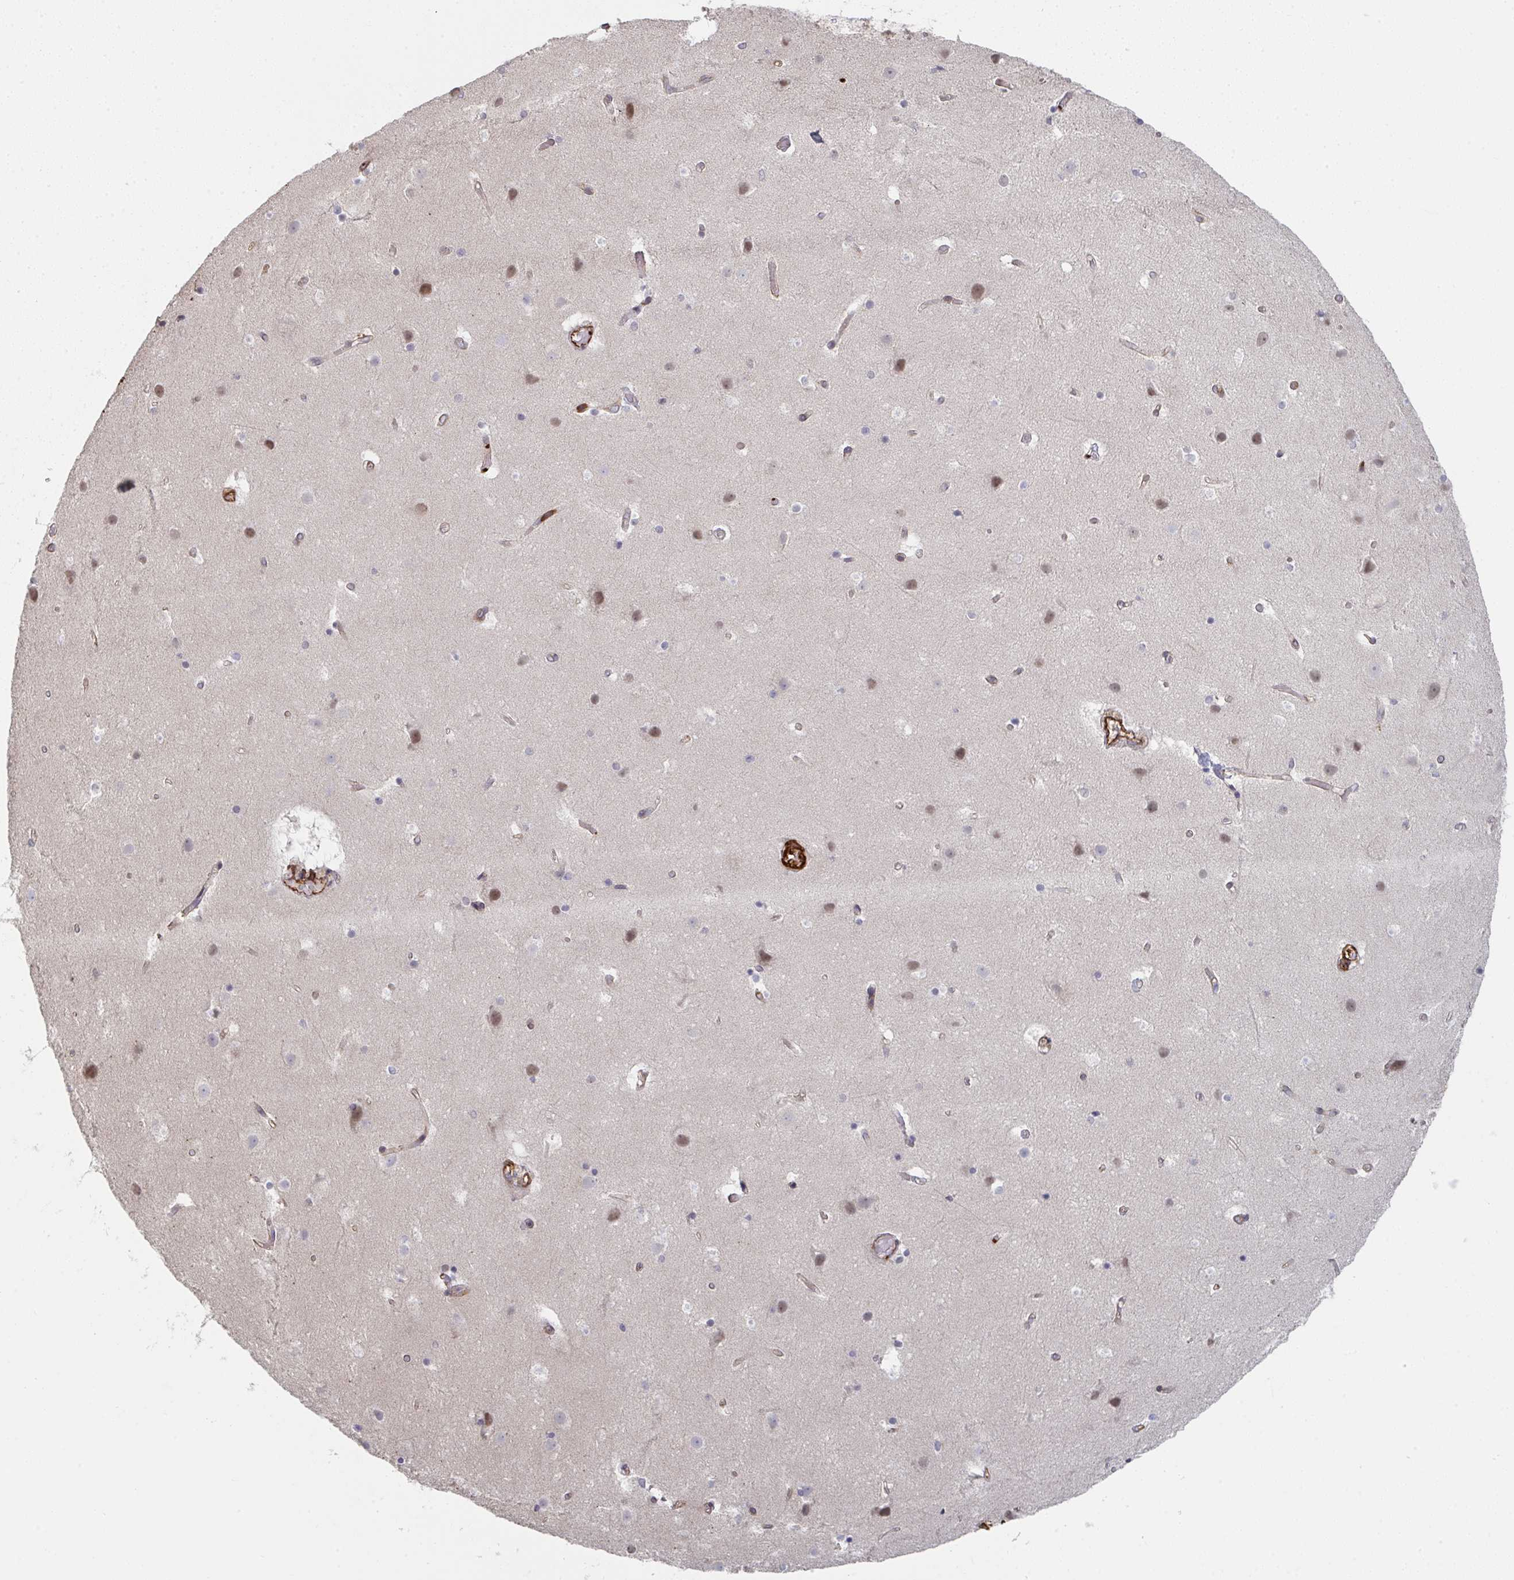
{"staining": {"intensity": "moderate", "quantity": "<25%", "location": "nuclear"}, "tissue": "cerebral cortex", "cell_type": "Endothelial cells", "image_type": "normal", "snomed": [{"axis": "morphology", "description": "Normal tissue, NOS"}, {"axis": "topography", "description": "Cerebral cortex"}], "caption": "Moderate nuclear staining is seen in about <25% of endothelial cells in benign cerebral cortex.", "gene": "NEURL4", "patient": {"sex": "female", "age": 52}}